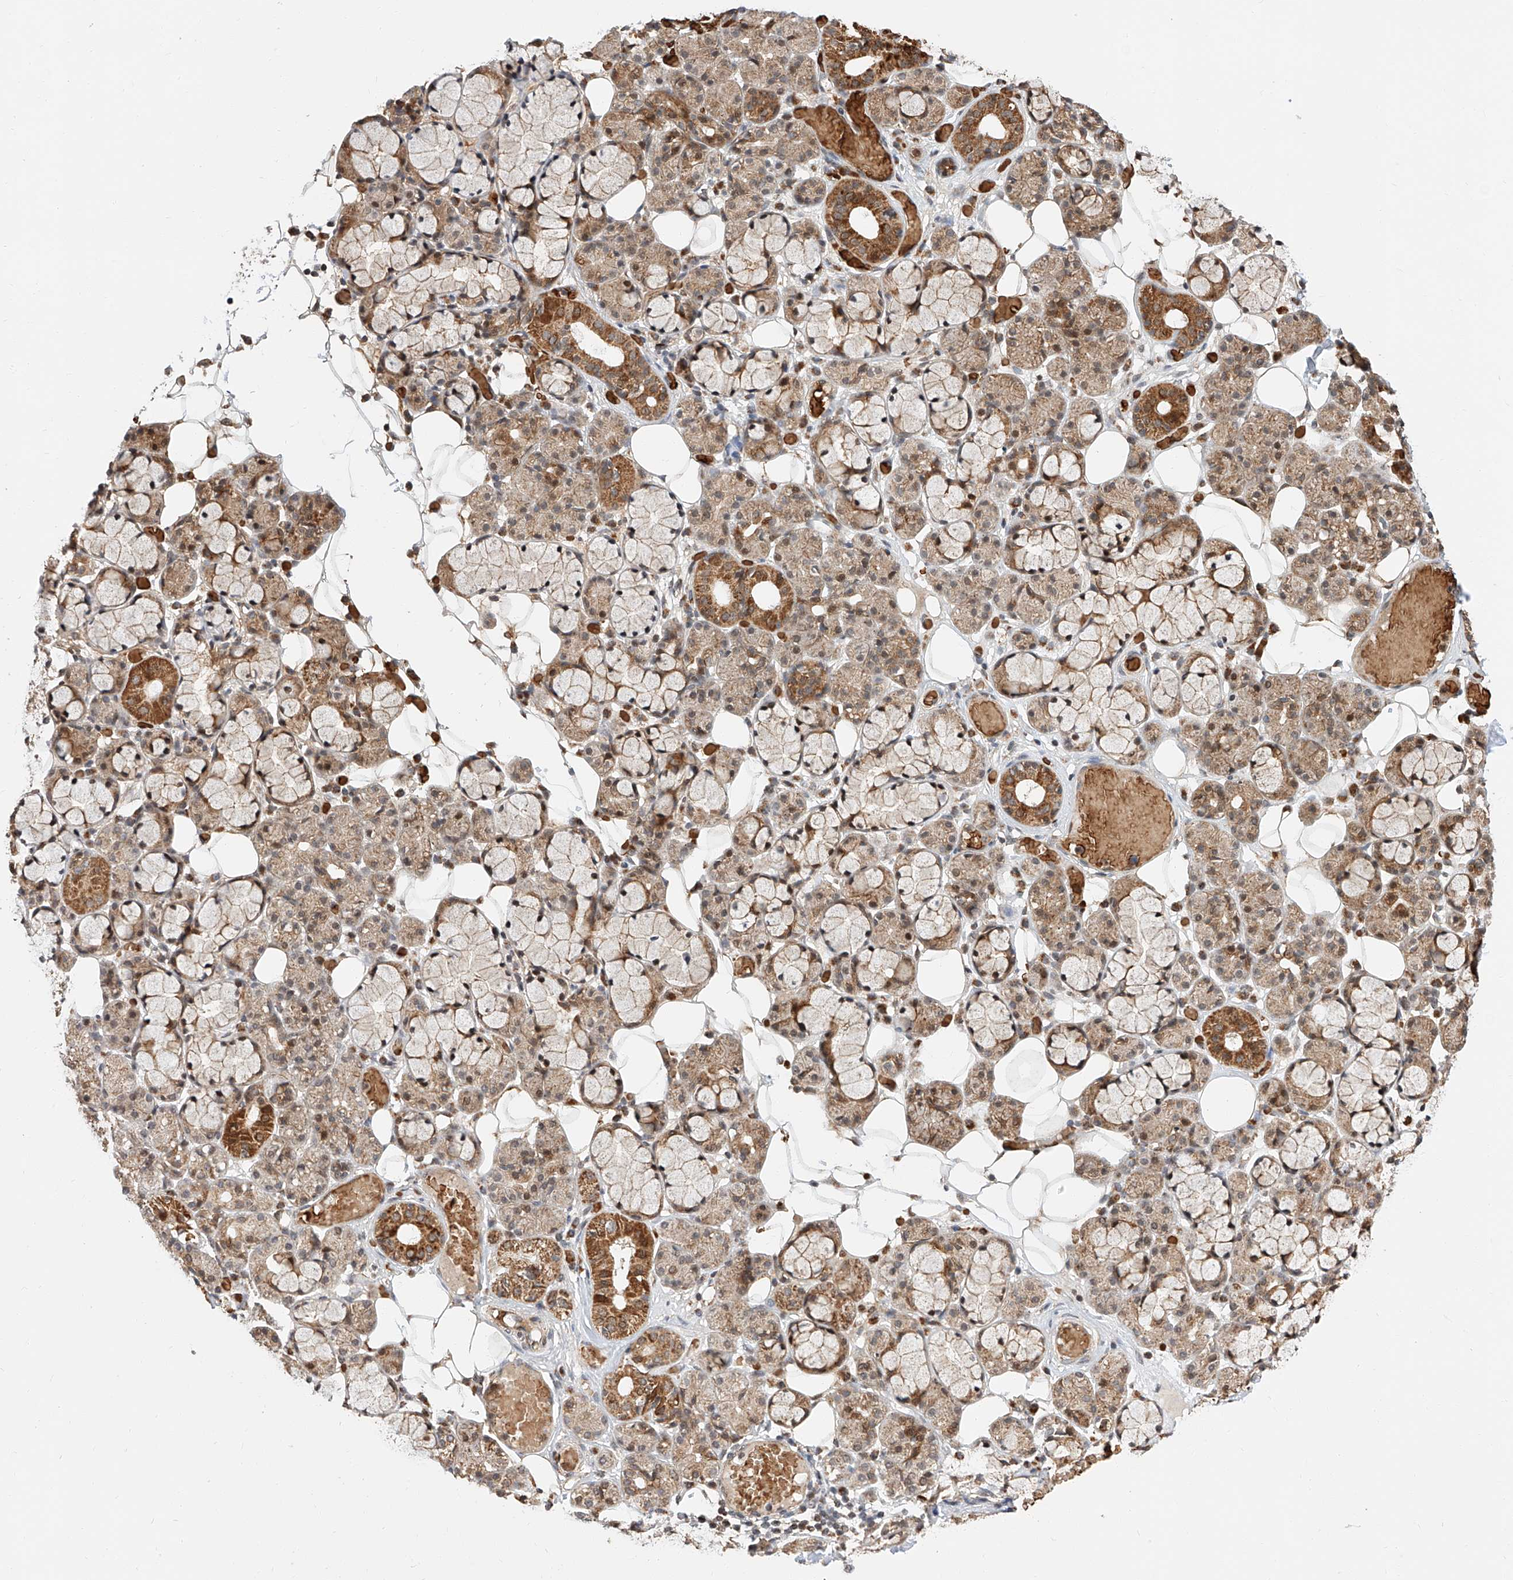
{"staining": {"intensity": "moderate", "quantity": ">75%", "location": "cytoplasmic/membranous,nuclear"}, "tissue": "salivary gland", "cell_type": "Glandular cells", "image_type": "normal", "snomed": [{"axis": "morphology", "description": "Normal tissue, NOS"}, {"axis": "topography", "description": "Salivary gland"}], "caption": "Immunohistochemistry (IHC) micrograph of benign human salivary gland stained for a protein (brown), which displays medium levels of moderate cytoplasmic/membranous,nuclear staining in approximately >75% of glandular cells.", "gene": "THTPA", "patient": {"sex": "male", "age": 63}}